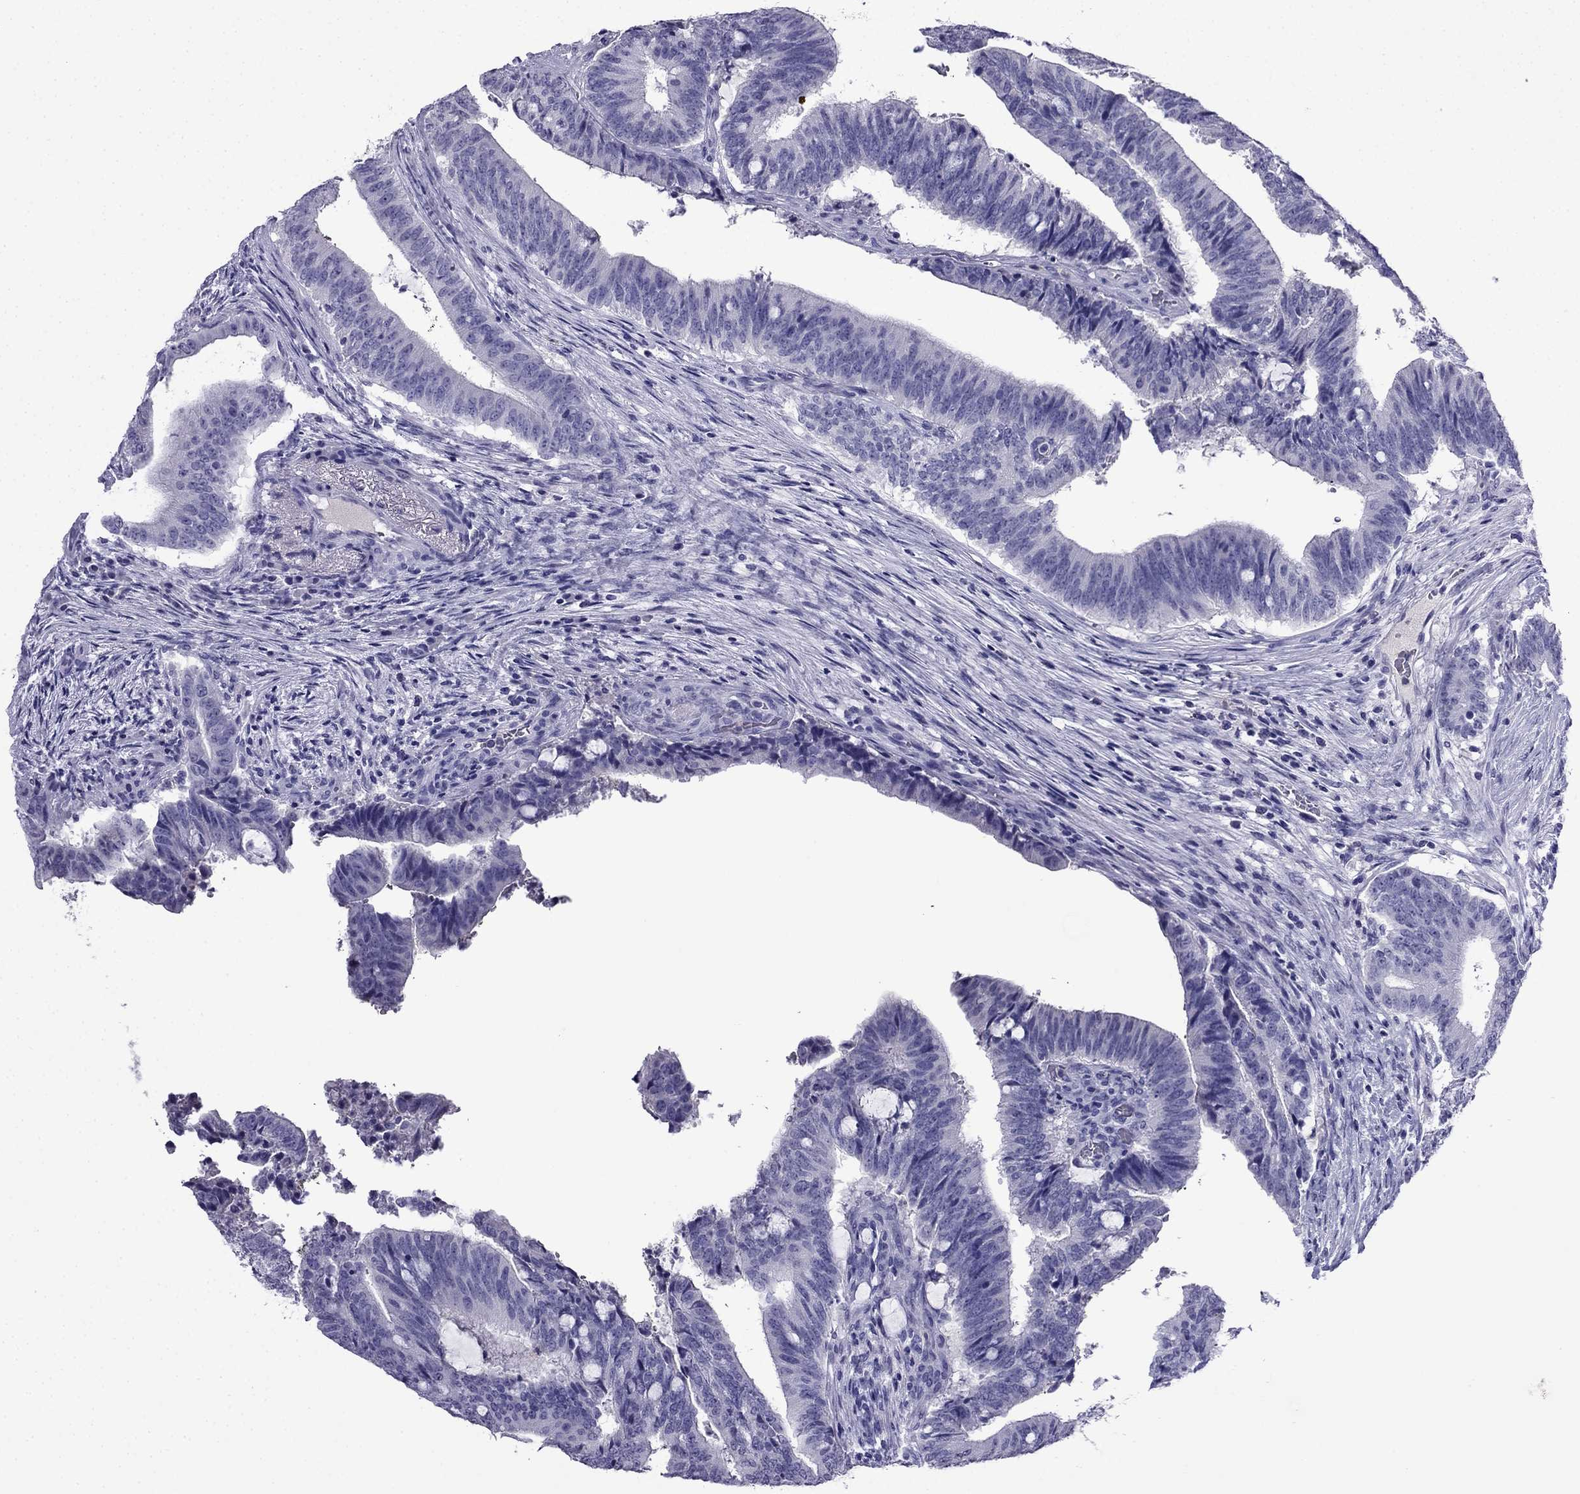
{"staining": {"intensity": "negative", "quantity": "none", "location": "none"}, "tissue": "colorectal cancer", "cell_type": "Tumor cells", "image_type": "cancer", "snomed": [{"axis": "morphology", "description": "Adenocarcinoma, NOS"}, {"axis": "topography", "description": "Colon"}], "caption": "Colorectal cancer (adenocarcinoma) was stained to show a protein in brown. There is no significant expression in tumor cells.", "gene": "CDHR4", "patient": {"sex": "female", "age": 43}}